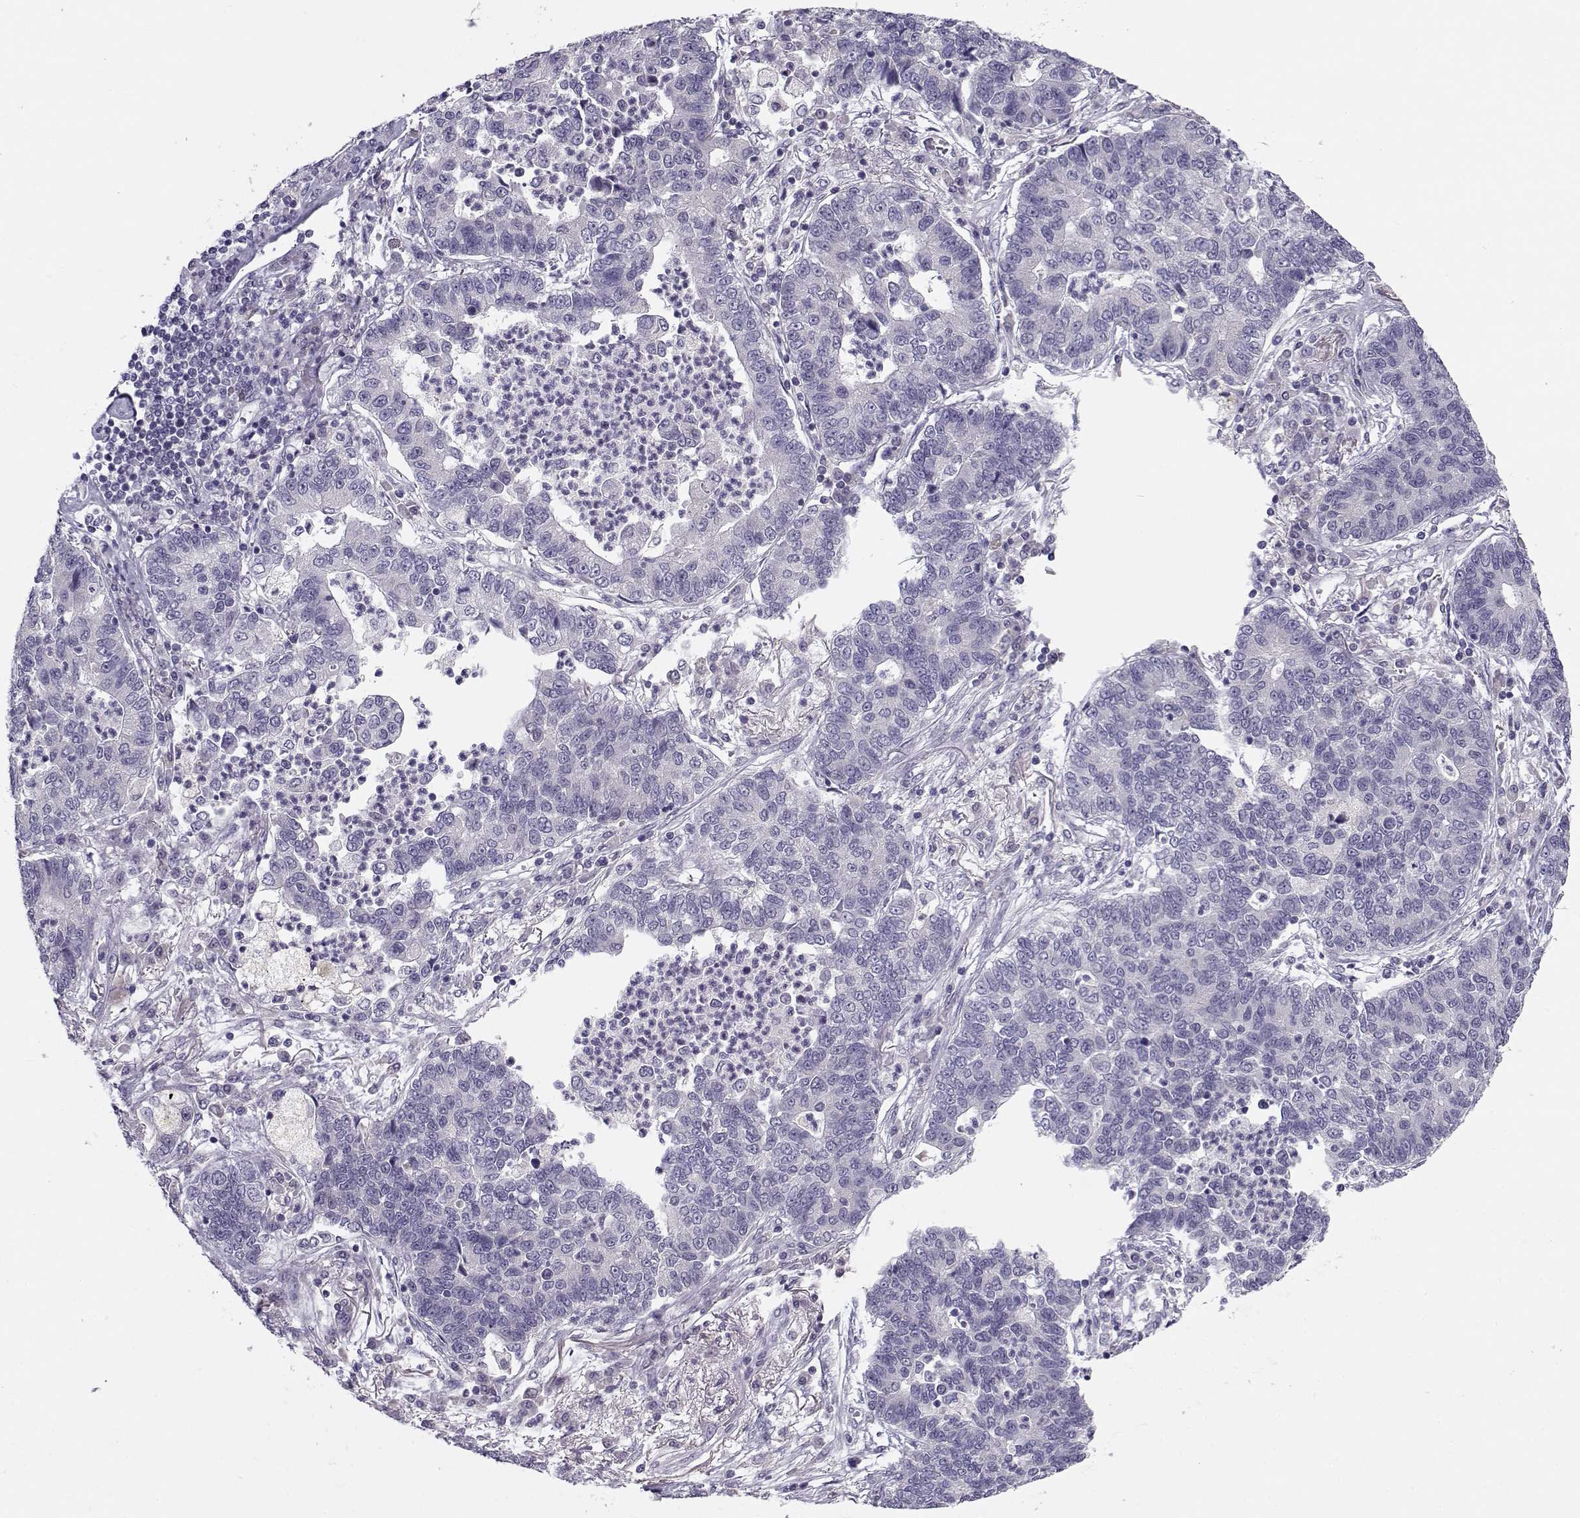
{"staining": {"intensity": "negative", "quantity": "none", "location": "none"}, "tissue": "lung cancer", "cell_type": "Tumor cells", "image_type": "cancer", "snomed": [{"axis": "morphology", "description": "Adenocarcinoma, NOS"}, {"axis": "topography", "description": "Lung"}], "caption": "Immunohistochemical staining of human lung cancer (adenocarcinoma) displays no significant staining in tumor cells.", "gene": "C16orf86", "patient": {"sex": "female", "age": 57}}